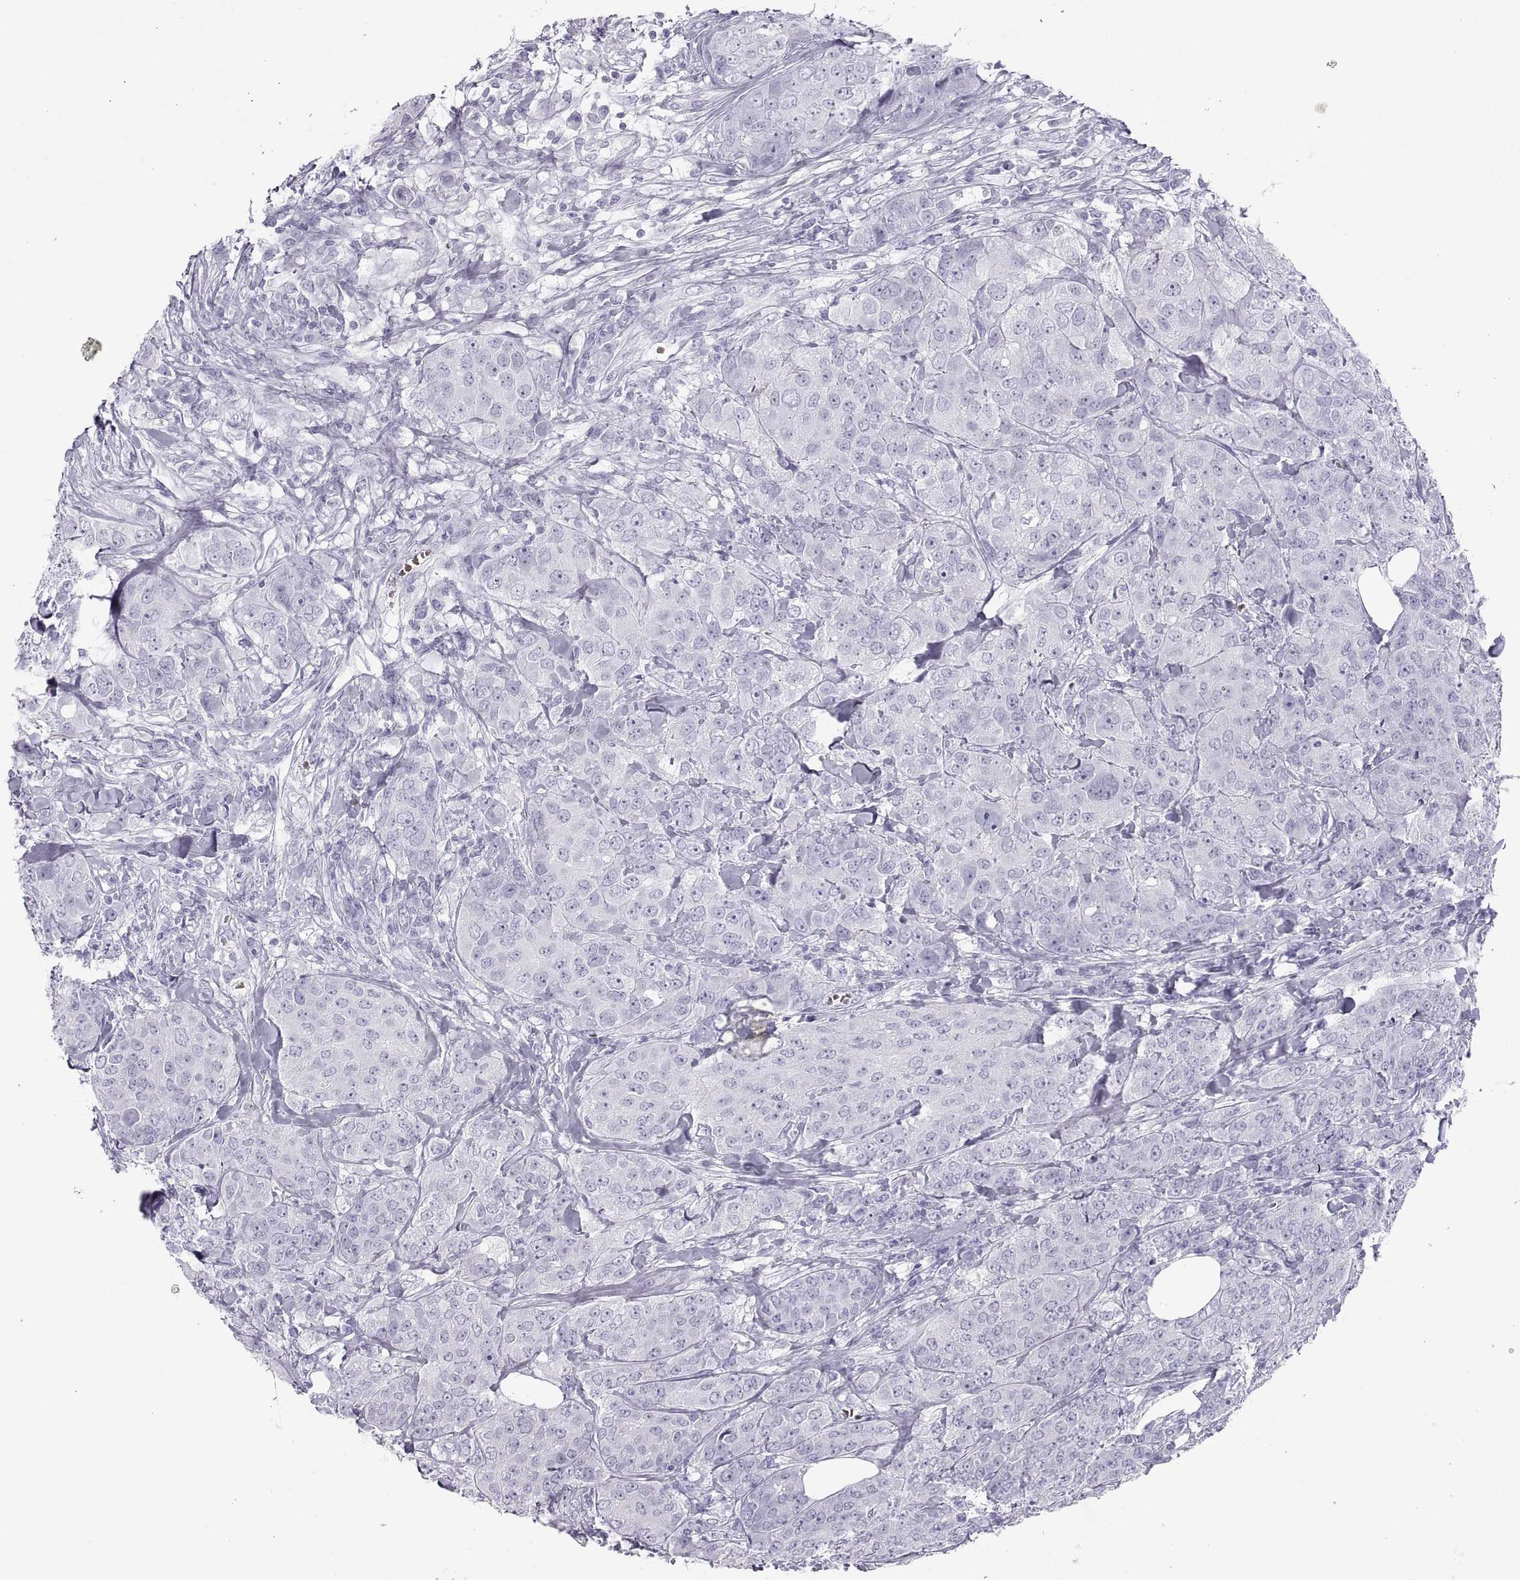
{"staining": {"intensity": "negative", "quantity": "none", "location": "none"}, "tissue": "breast cancer", "cell_type": "Tumor cells", "image_type": "cancer", "snomed": [{"axis": "morphology", "description": "Duct carcinoma"}, {"axis": "topography", "description": "Breast"}], "caption": "Invasive ductal carcinoma (breast) stained for a protein using IHC reveals no staining tumor cells.", "gene": "SEMG1", "patient": {"sex": "female", "age": 43}}